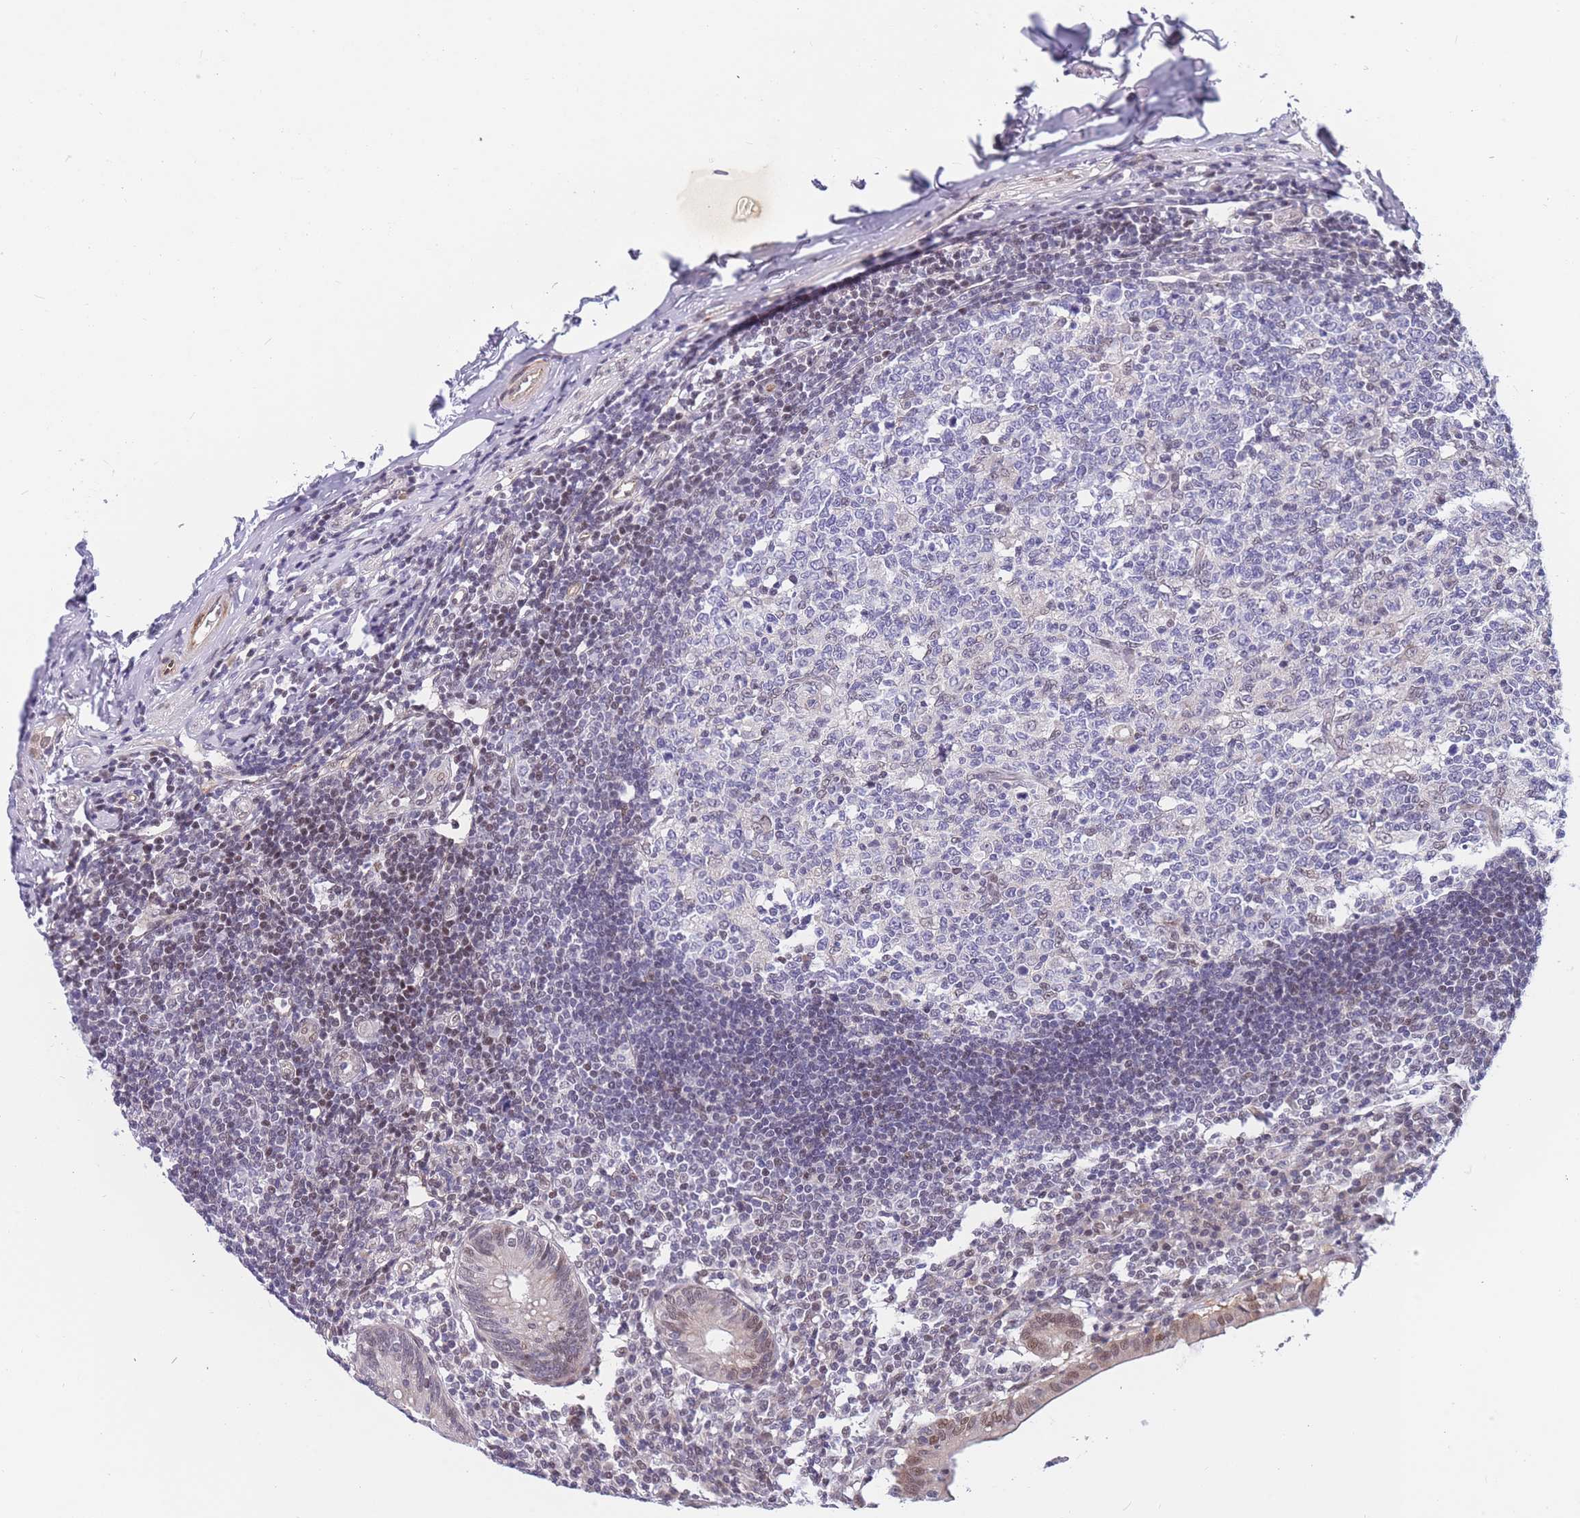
{"staining": {"intensity": "weak", "quantity": "<25%", "location": "cytoplasmic/membranous,nuclear"}, "tissue": "appendix", "cell_type": "Glandular cells", "image_type": "normal", "snomed": [{"axis": "morphology", "description": "Normal tissue, NOS"}, {"axis": "topography", "description": "Appendix"}], "caption": "This is a photomicrograph of immunohistochemistry (IHC) staining of benign appendix, which shows no staining in glandular cells.", "gene": "BCL9L", "patient": {"sex": "female", "age": 54}}